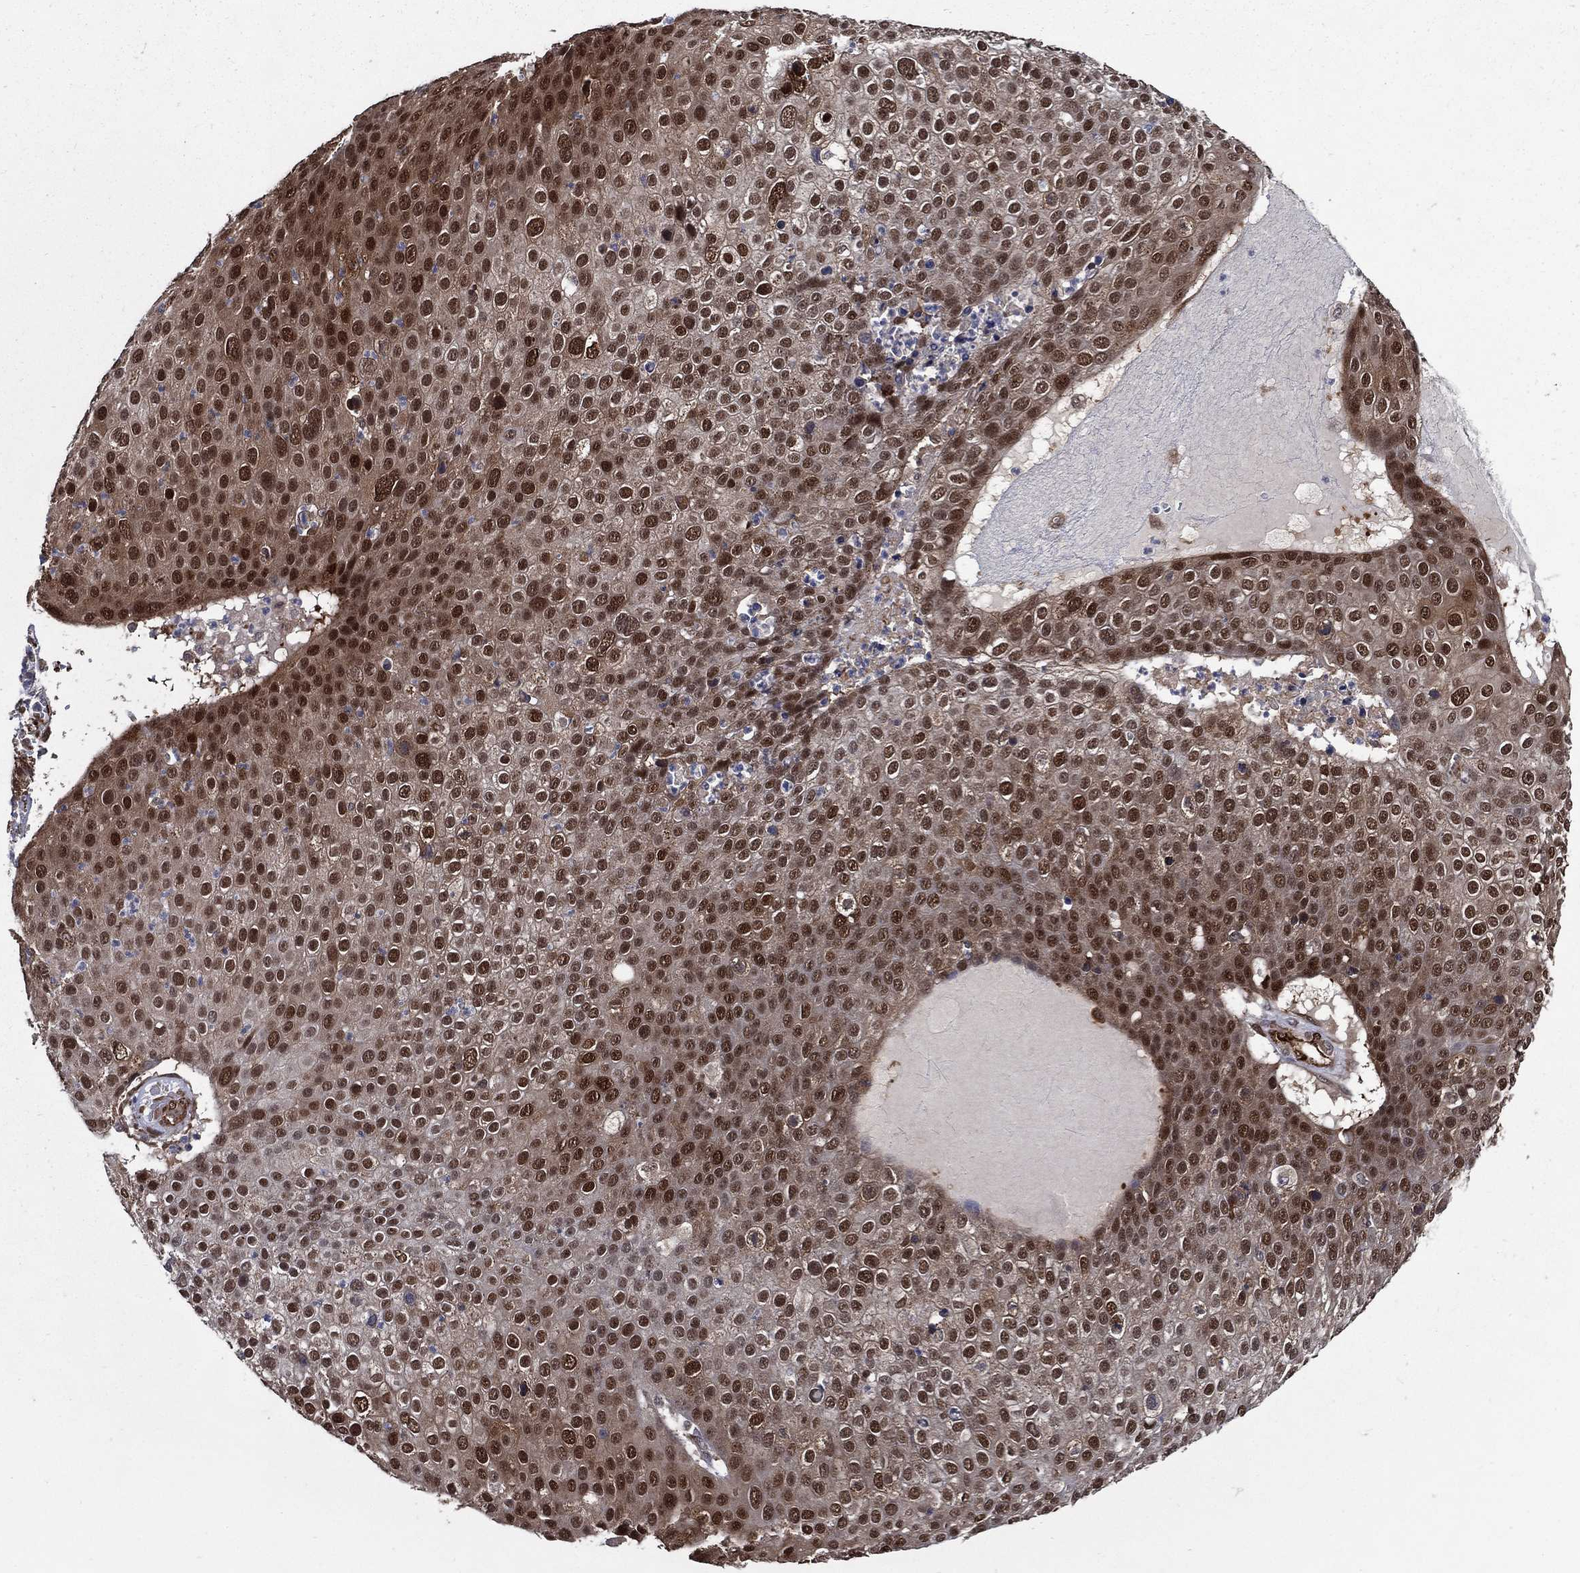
{"staining": {"intensity": "strong", "quantity": ">75%", "location": "cytoplasmic/membranous"}, "tissue": "skin cancer", "cell_type": "Tumor cells", "image_type": "cancer", "snomed": [{"axis": "morphology", "description": "Squamous cell carcinoma, NOS"}, {"axis": "topography", "description": "Skin"}], "caption": "Human skin cancer (squamous cell carcinoma) stained for a protein (brown) exhibits strong cytoplasmic/membranous positive staining in about >75% of tumor cells.", "gene": "ARHGAP11A", "patient": {"sex": "male", "age": 71}}